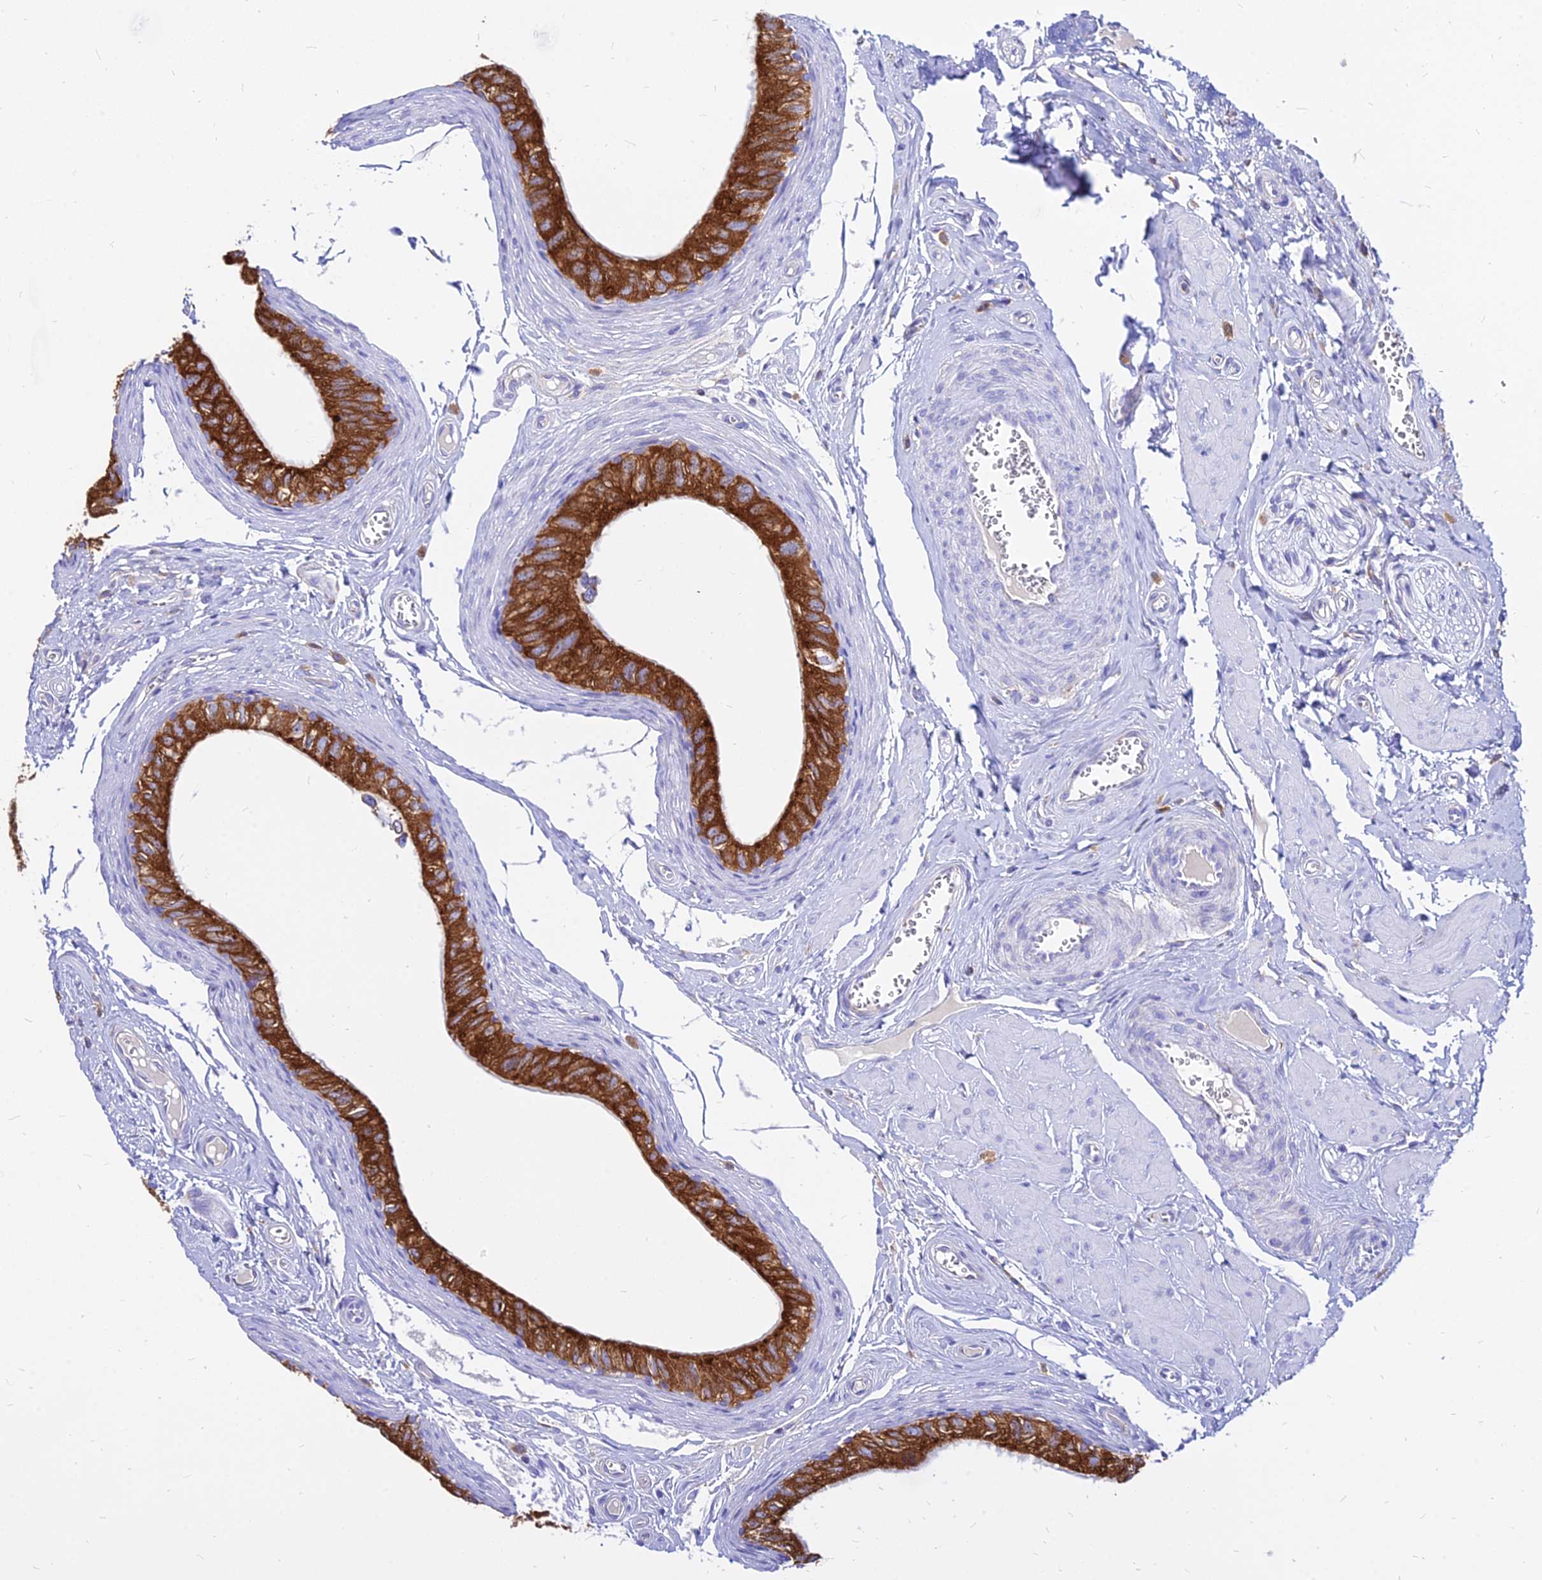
{"staining": {"intensity": "strong", "quantity": ">75%", "location": "cytoplasmic/membranous"}, "tissue": "epididymis", "cell_type": "Glandular cells", "image_type": "normal", "snomed": [{"axis": "morphology", "description": "Normal tissue, NOS"}, {"axis": "topography", "description": "Epididymis"}], "caption": "IHC of normal human epididymis shows high levels of strong cytoplasmic/membranous expression in approximately >75% of glandular cells. IHC stains the protein in brown and the nuclei are stained blue.", "gene": "AGTRAP", "patient": {"sex": "male", "age": 42}}